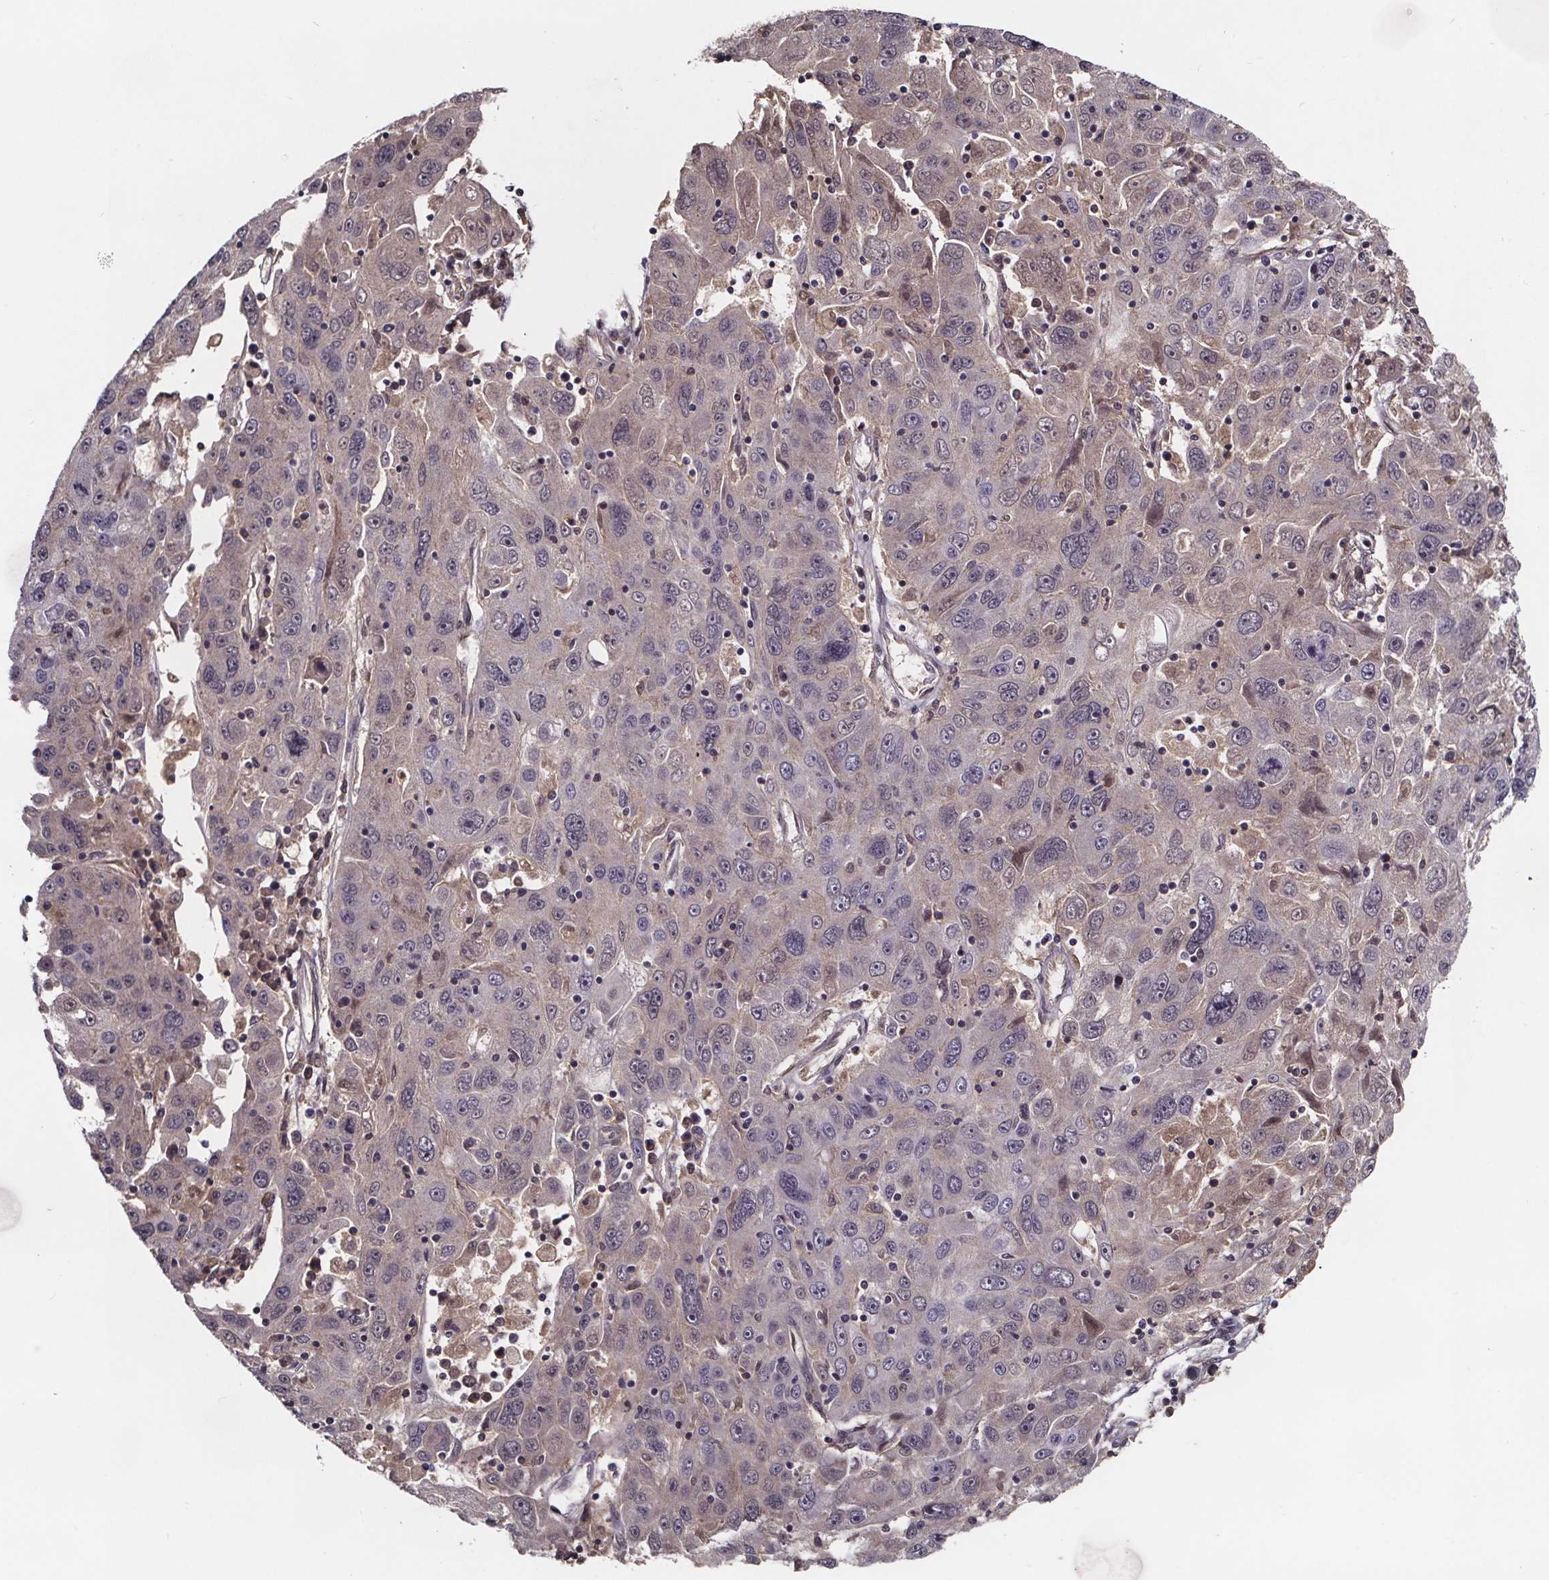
{"staining": {"intensity": "weak", "quantity": "<25%", "location": "cytoplasmic/membranous"}, "tissue": "stomach cancer", "cell_type": "Tumor cells", "image_type": "cancer", "snomed": [{"axis": "morphology", "description": "Adenocarcinoma, NOS"}, {"axis": "topography", "description": "Stomach"}], "caption": "DAB (3,3'-diaminobenzidine) immunohistochemical staining of human stomach cancer shows no significant positivity in tumor cells.", "gene": "NPHP4", "patient": {"sex": "male", "age": 56}}